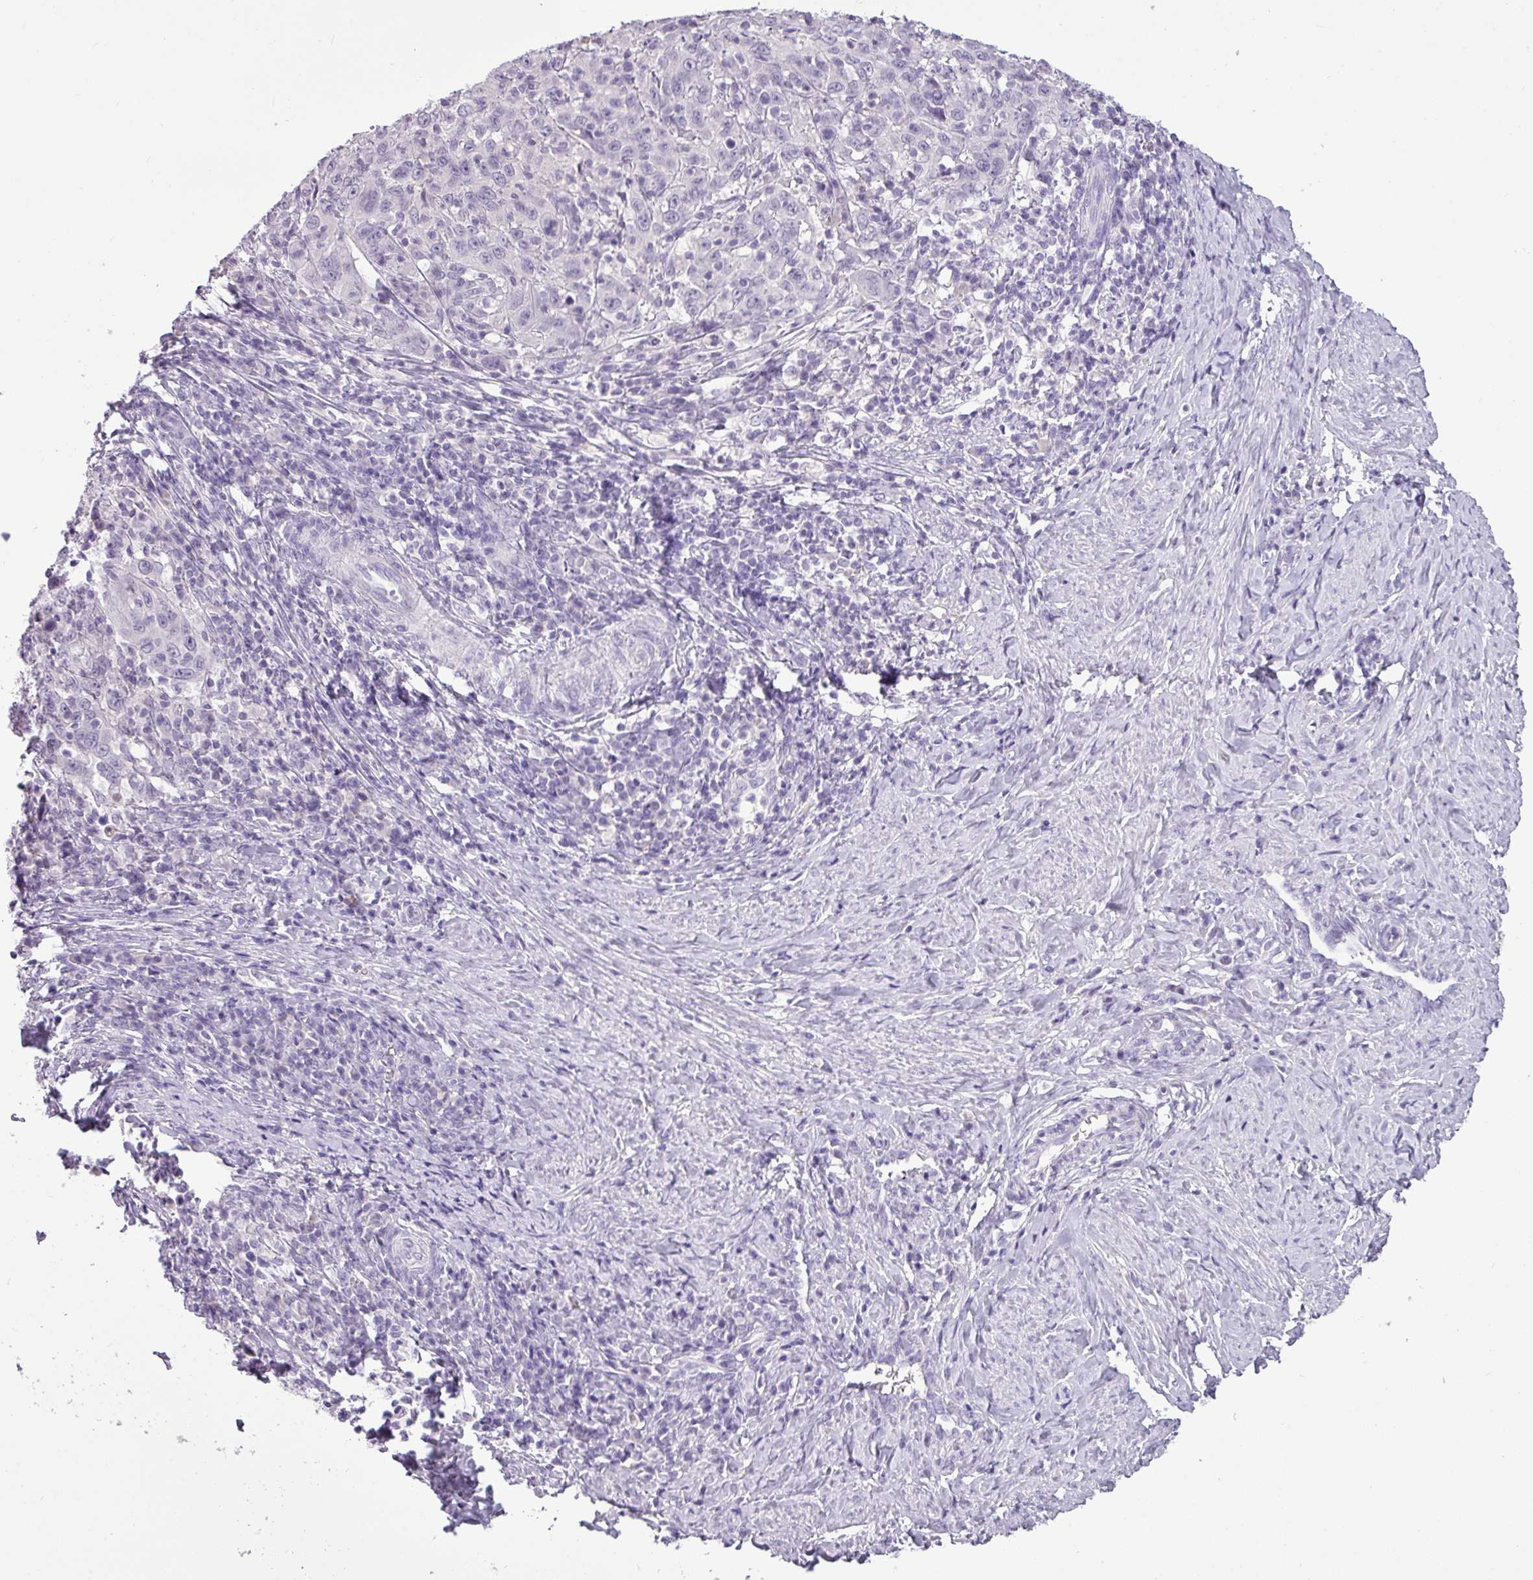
{"staining": {"intensity": "negative", "quantity": "none", "location": "none"}, "tissue": "cervical cancer", "cell_type": "Tumor cells", "image_type": "cancer", "snomed": [{"axis": "morphology", "description": "Squamous cell carcinoma, NOS"}, {"axis": "topography", "description": "Cervix"}], "caption": "High magnification brightfield microscopy of cervical cancer stained with DAB (brown) and counterstained with hematoxylin (blue): tumor cells show no significant staining. (Brightfield microscopy of DAB immunohistochemistry at high magnification).", "gene": "TMEM91", "patient": {"sex": "female", "age": 46}}